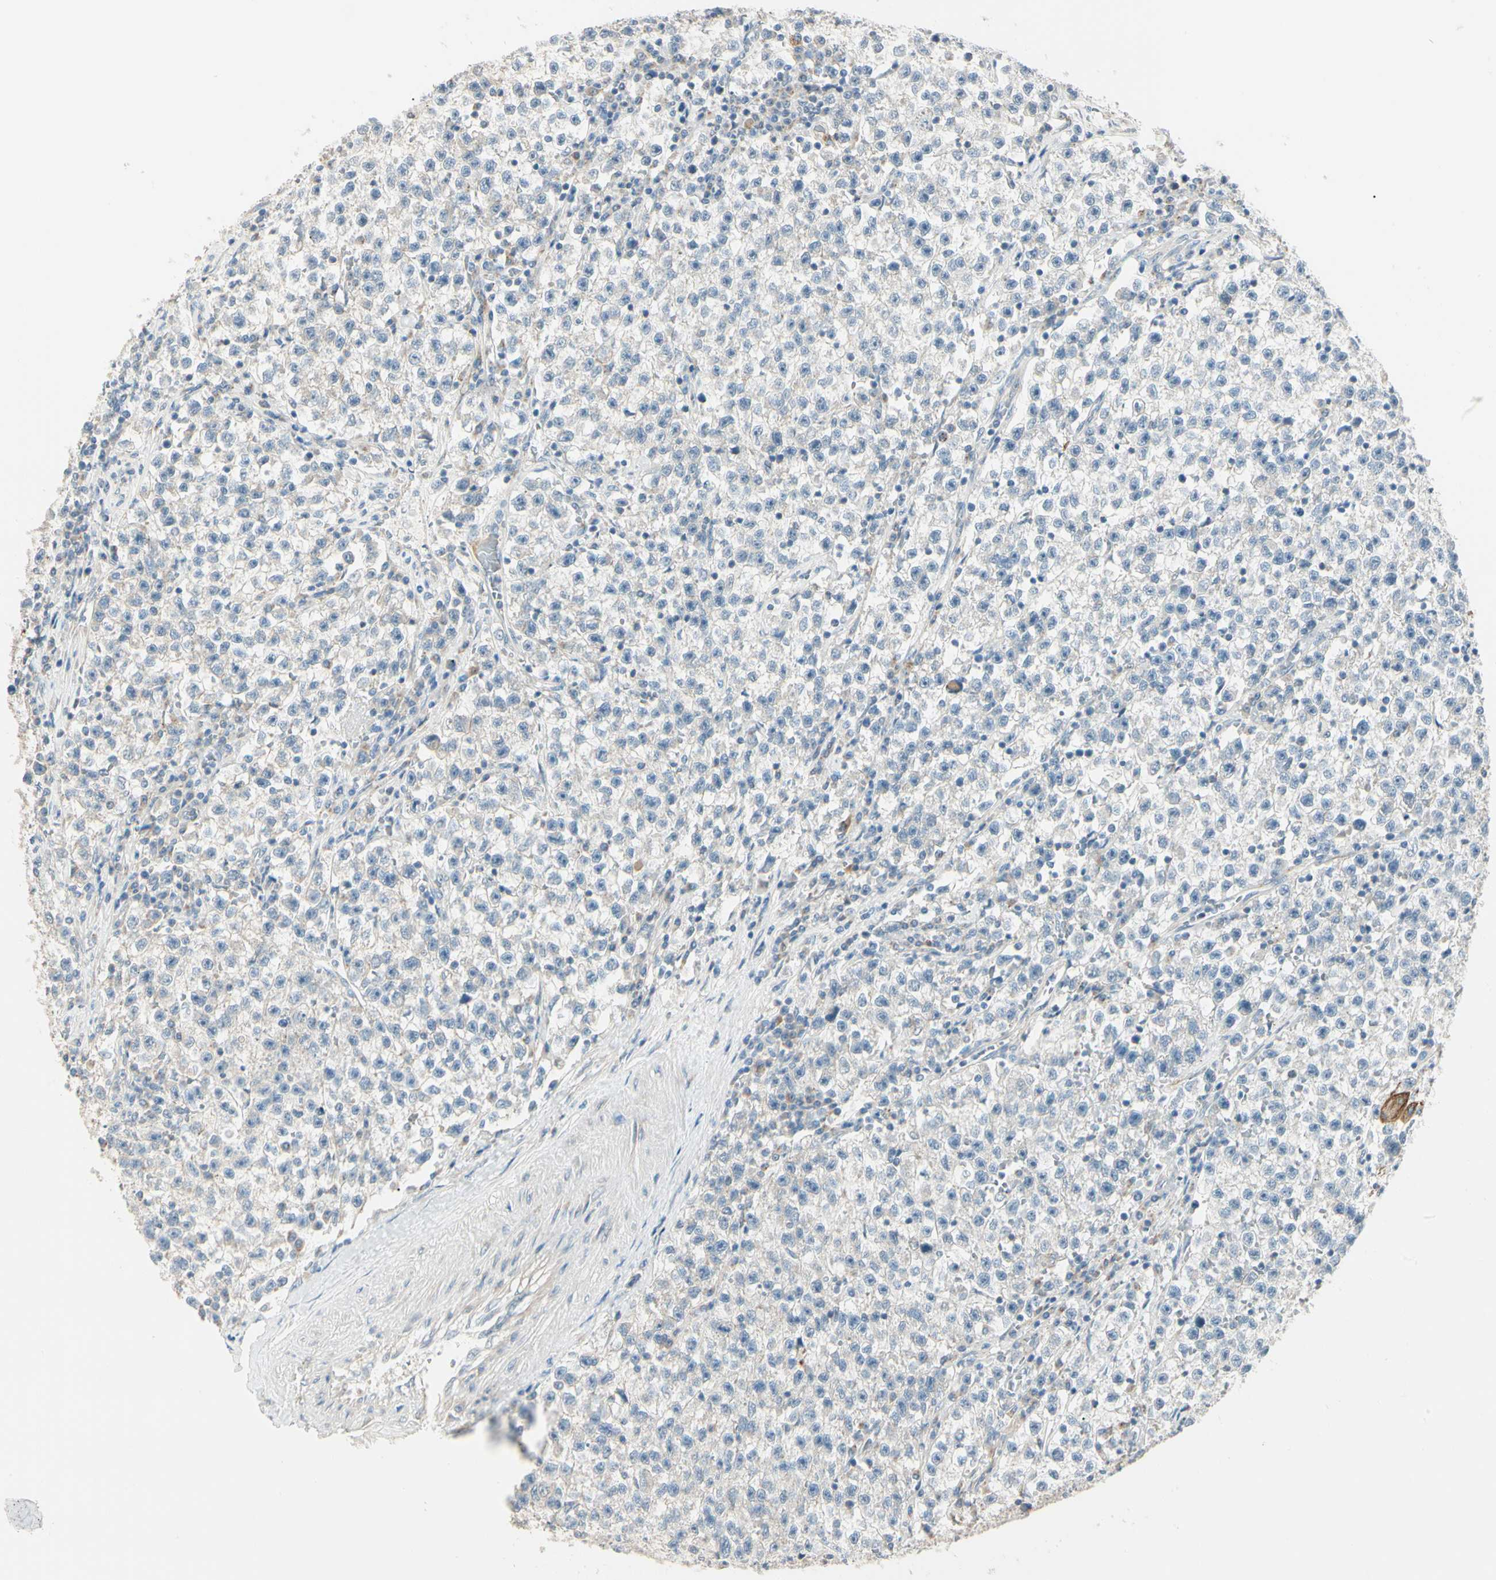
{"staining": {"intensity": "negative", "quantity": "none", "location": "none"}, "tissue": "testis cancer", "cell_type": "Tumor cells", "image_type": "cancer", "snomed": [{"axis": "morphology", "description": "Seminoma, NOS"}, {"axis": "topography", "description": "Testis"}], "caption": "Immunohistochemistry (IHC) image of testis cancer (seminoma) stained for a protein (brown), which reveals no staining in tumor cells. (DAB (3,3'-diaminobenzidine) IHC, high magnification).", "gene": "DUSP12", "patient": {"sex": "male", "age": 22}}